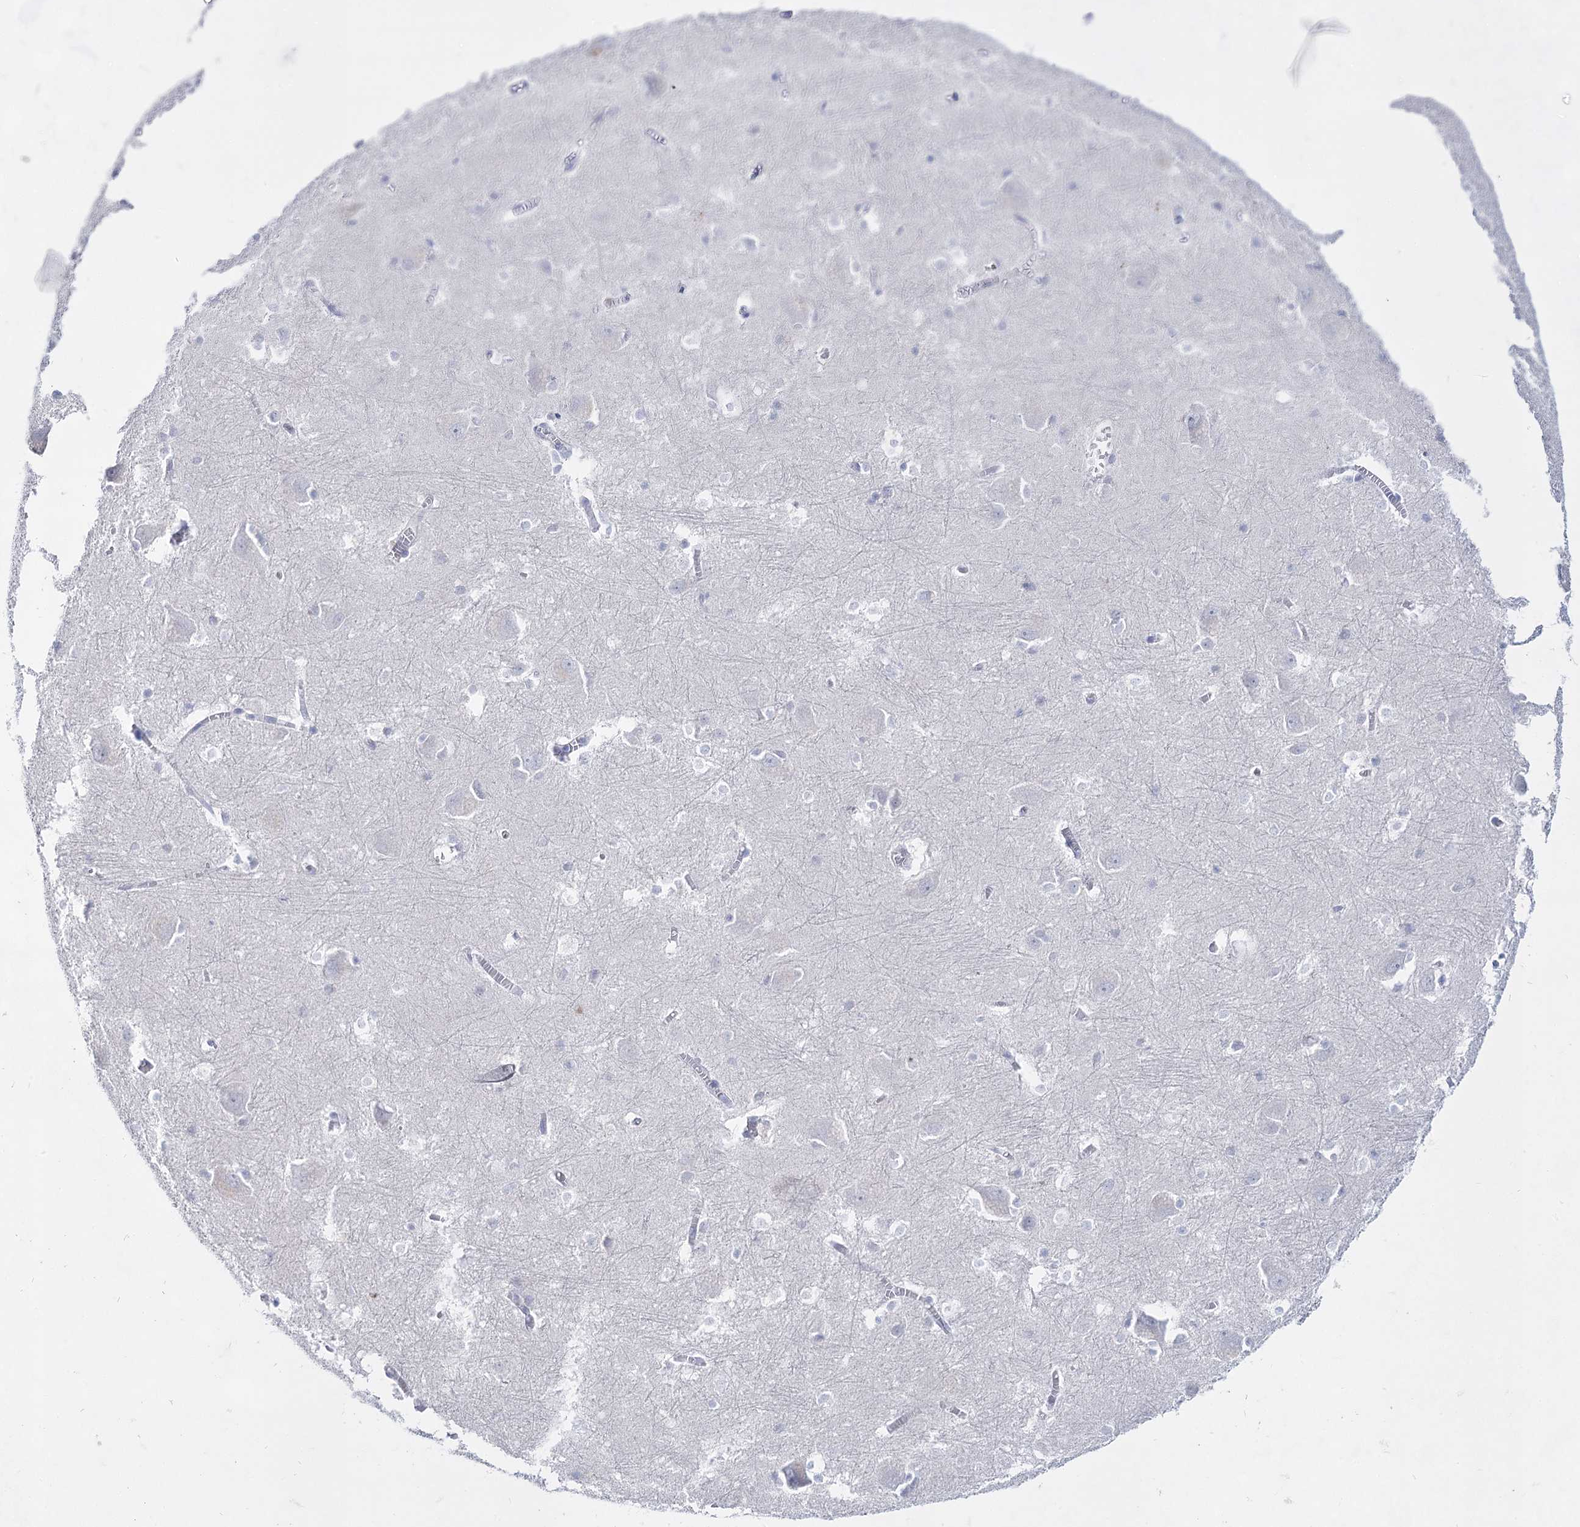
{"staining": {"intensity": "negative", "quantity": "none", "location": "none"}, "tissue": "caudate", "cell_type": "Glial cells", "image_type": "normal", "snomed": [{"axis": "morphology", "description": "Normal tissue, NOS"}, {"axis": "topography", "description": "Lateral ventricle wall"}], "caption": "Protein analysis of normal caudate demonstrates no significant staining in glial cells.", "gene": "ACRV1", "patient": {"sex": "male", "age": 37}}